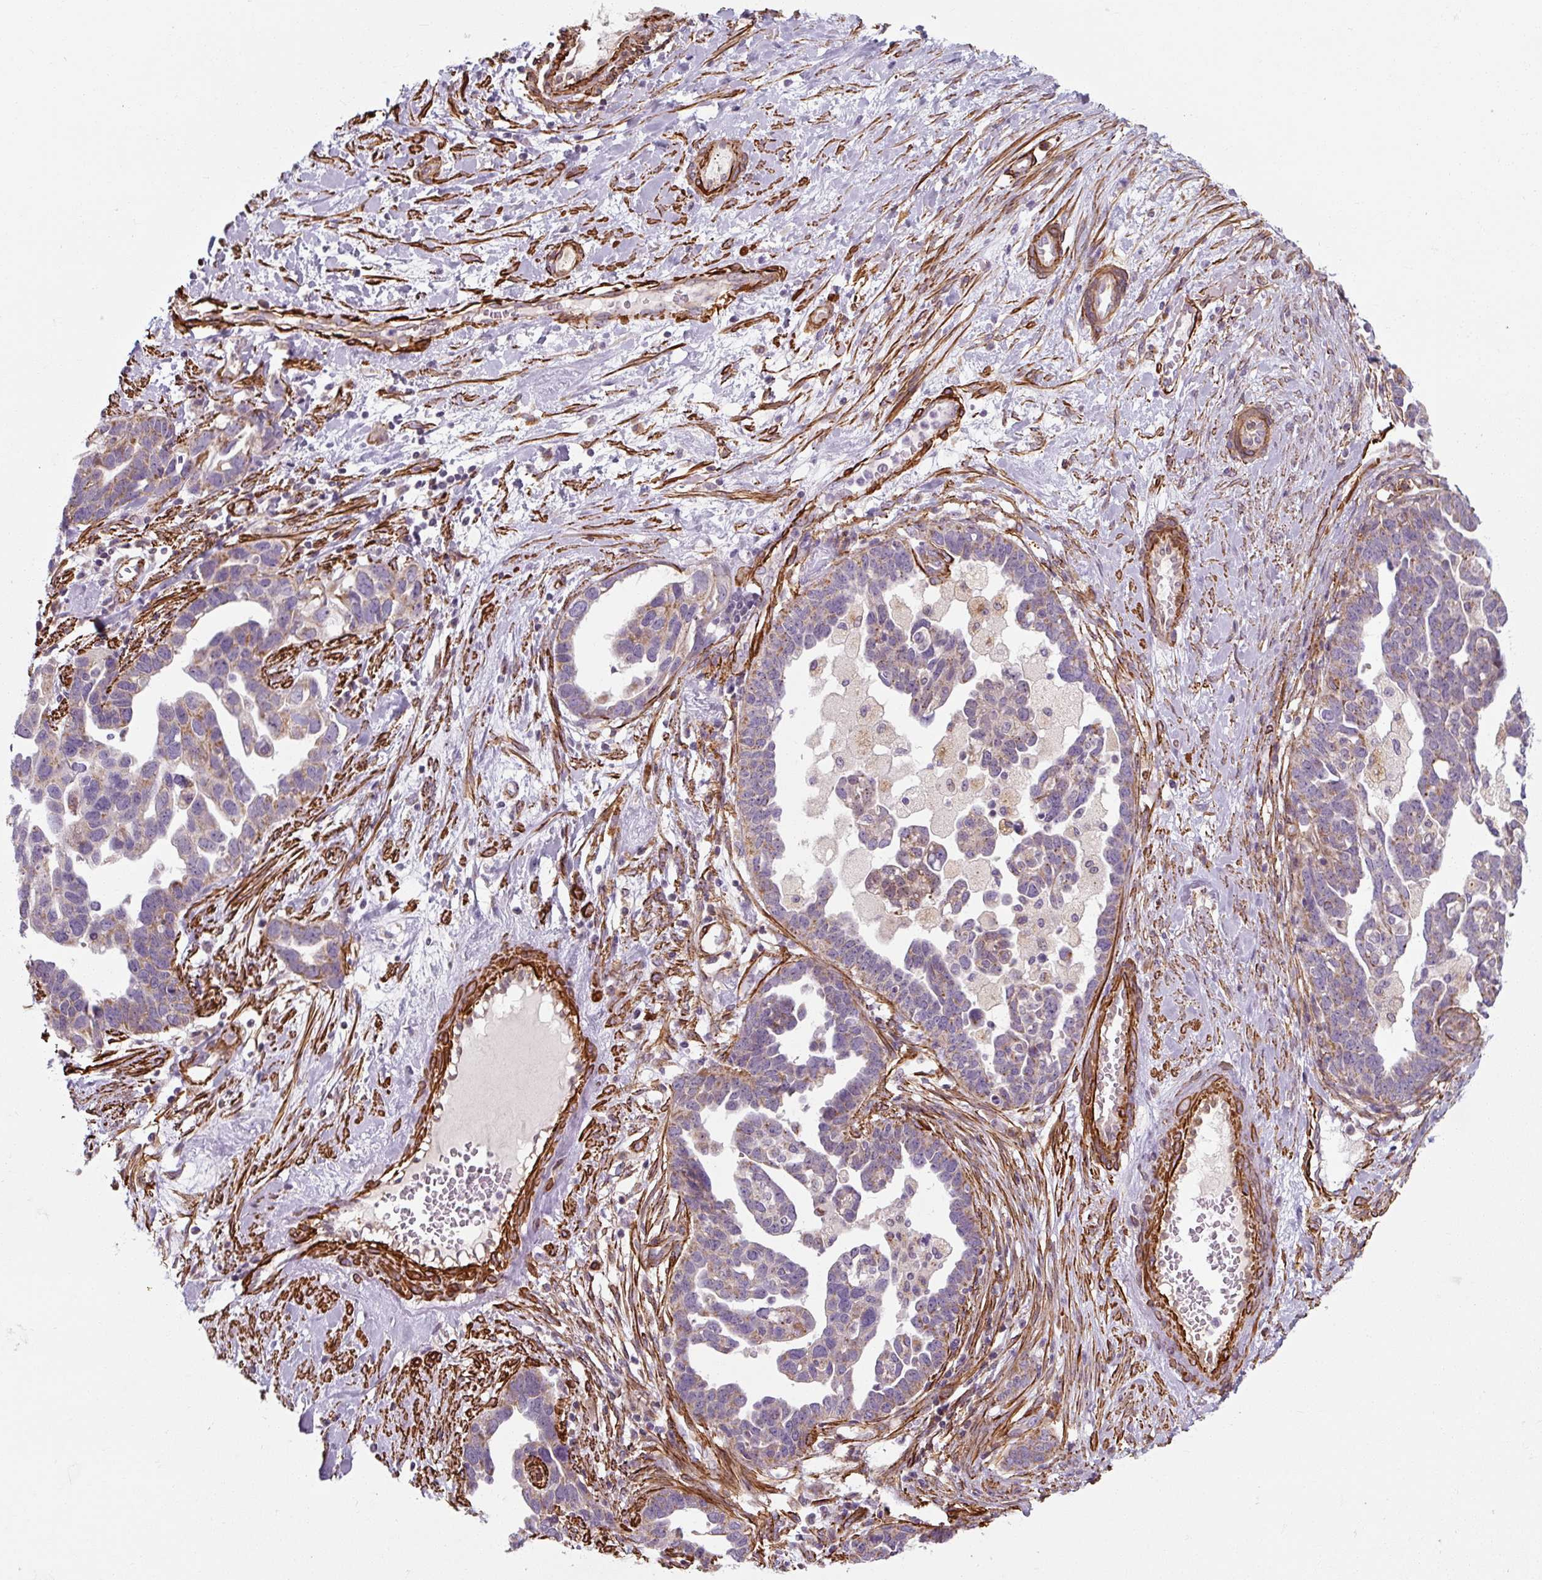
{"staining": {"intensity": "negative", "quantity": "none", "location": "none"}, "tissue": "ovarian cancer", "cell_type": "Tumor cells", "image_type": "cancer", "snomed": [{"axis": "morphology", "description": "Cystadenocarcinoma, serous, NOS"}, {"axis": "topography", "description": "Ovary"}], "caption": "An immunohistochemistry image of ovarian cancer (serous cystadenocarcinoma) is shown. There is no staining in tumor cells of ovarian cancer (serous cystadenocarcinoma).", "gene": "MRPS5", "patient": {"sex": "female", "age": 54}}